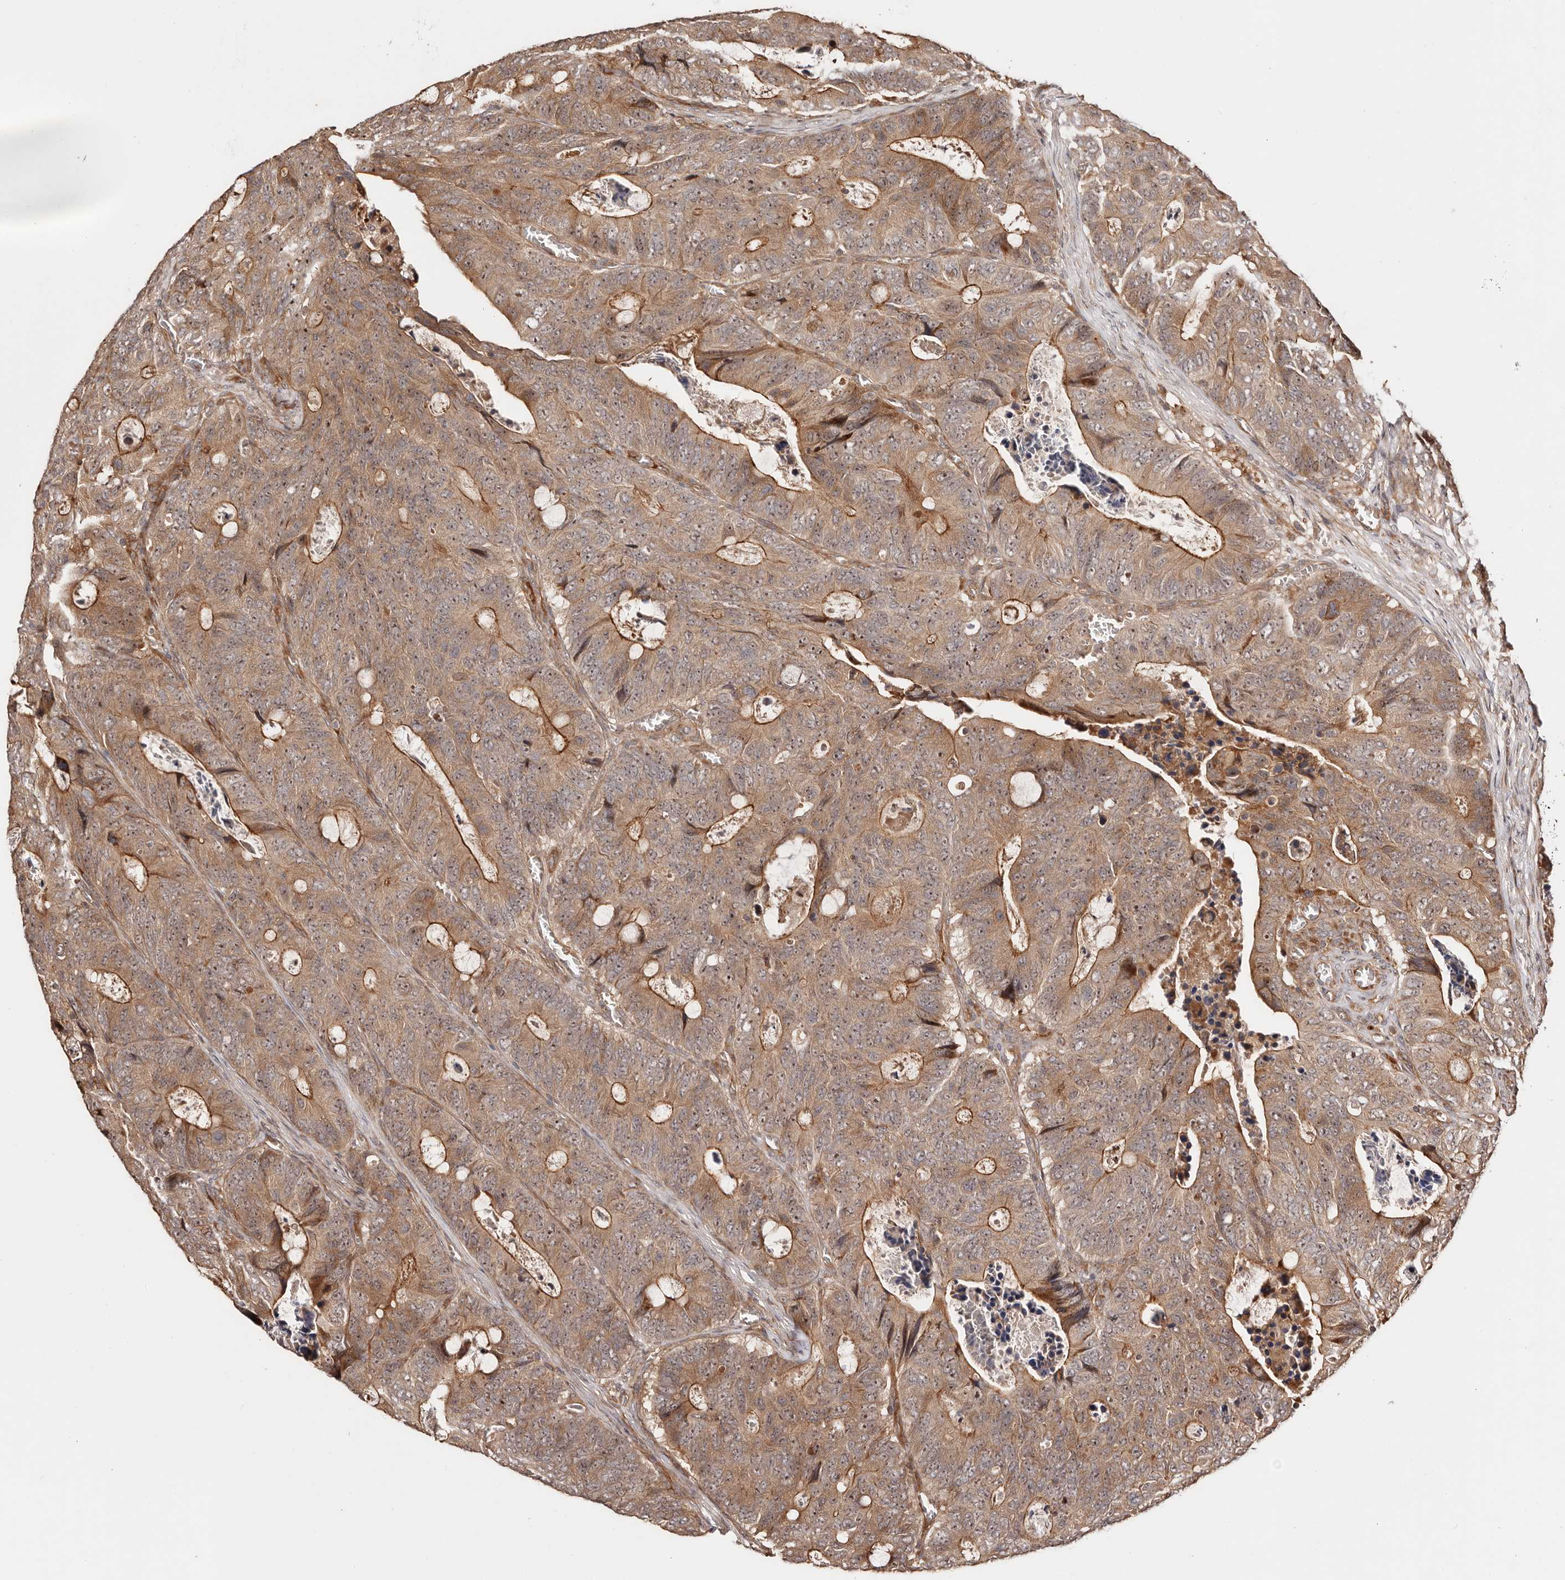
{"staining": {"intensity": "moderate", "quantity": ">75%", "location": "cytoplasmic/membranous,nuclear"}, "tissue": "colorectal cancer", "cell_type": "Tumor cells", "image_type": "cancer", "snomed": [{"axis": "morphology", "description": "Adenocarcinoma, NOS"}, {"axis": "topography", "description": "Colon"}], "caption": "Moderate cytoplasmic/membranous and nuclear protein expression is appreciated in about >75% of tumor cells in colorectal cancer (adenocarcinoma).", "gene": "PTPN22", "patient": {"sex": "male", "age": 87}}